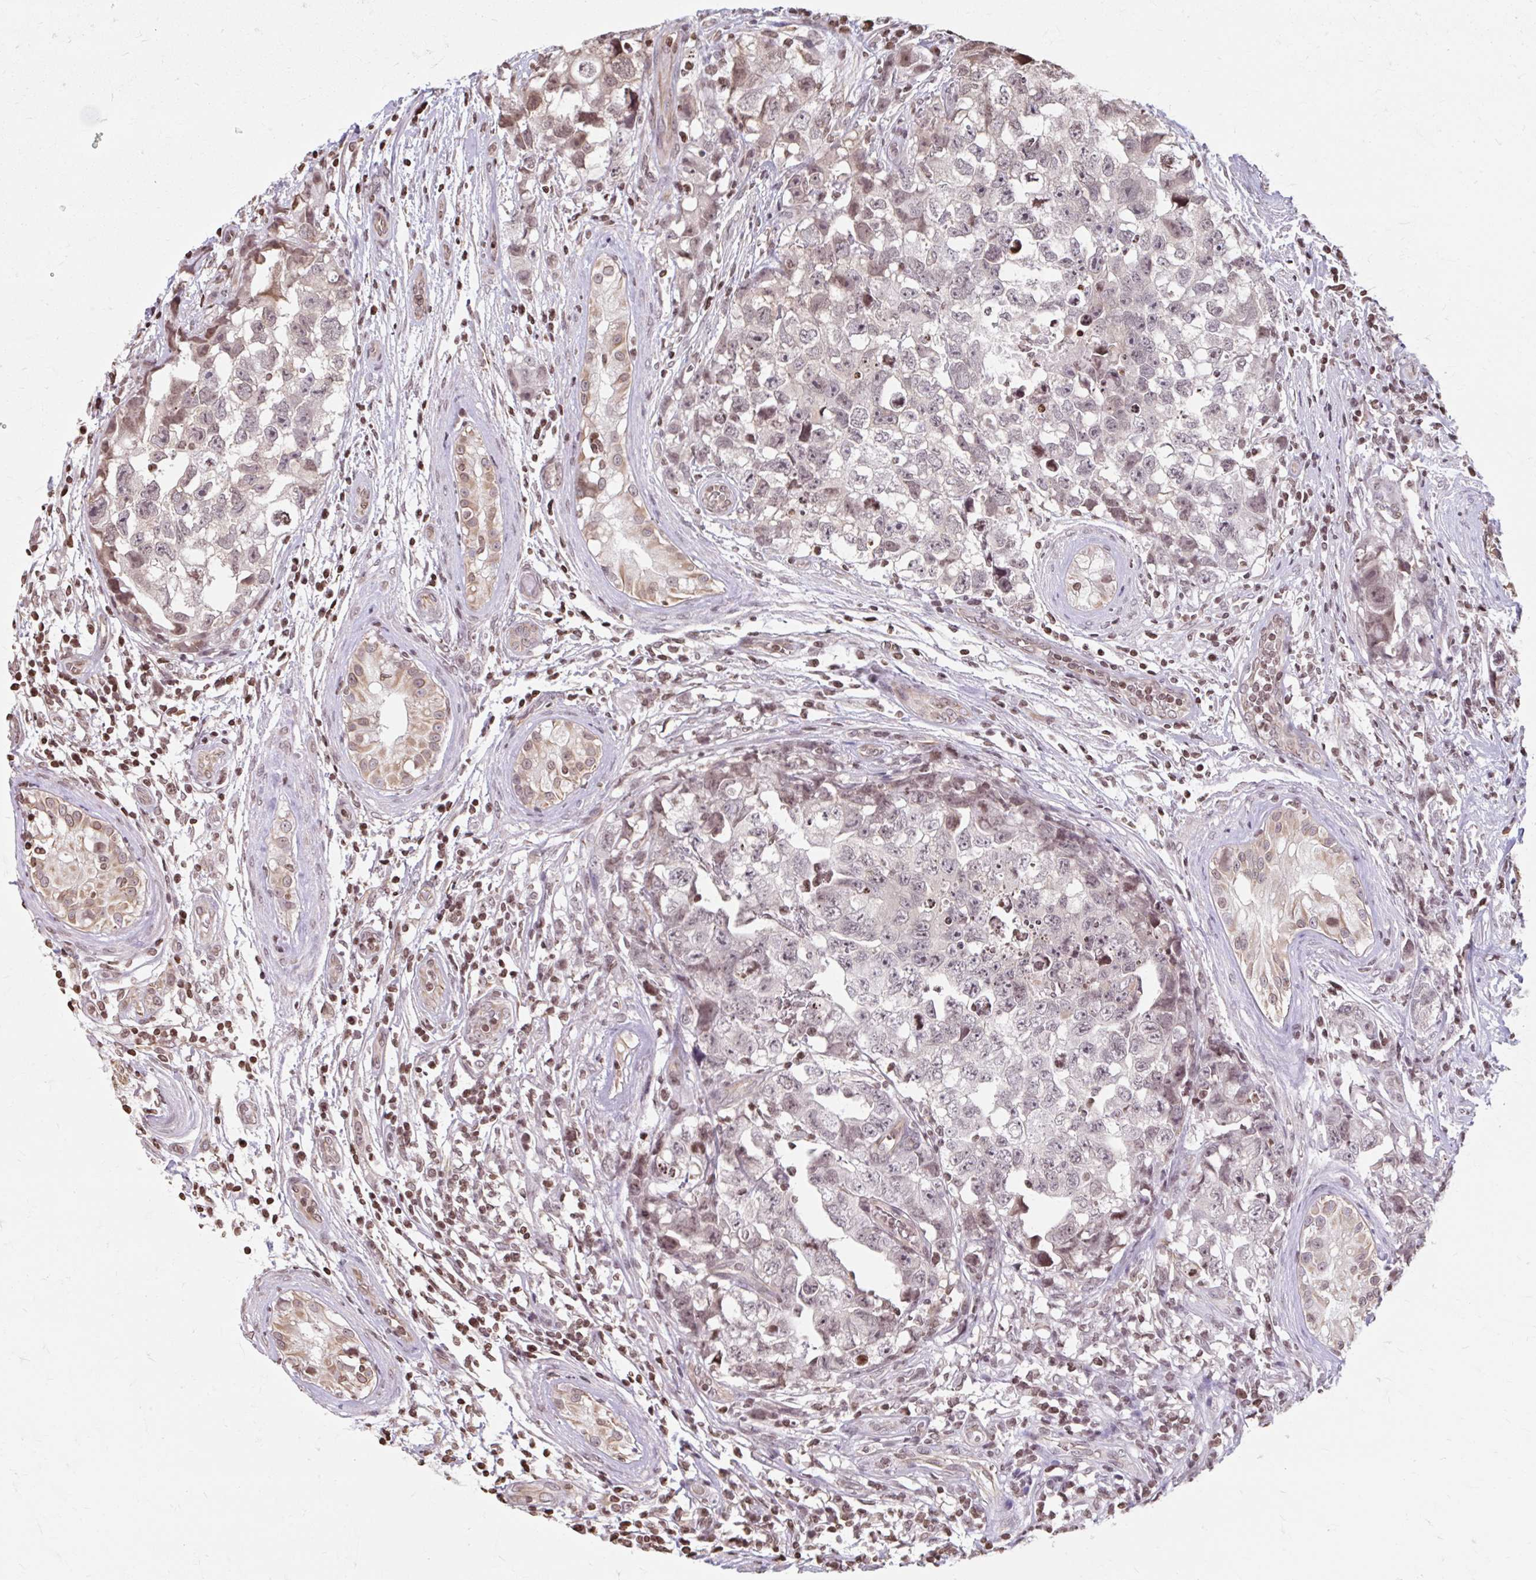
{"staining": {"intensity": "moderate", "quantity": "<25%", "location": "nuclear"}, "tissue": "testis cancer", "cell_type": "Tumor cells", "image_type": "cancer", "snomed": [{"axis": "morphology", "description": "Carcinoma, Embryonal, NOS"}, {"axis": "topography", "description": "Testis"}], "caption": "Protein staining of testis cancer (embryonal carcinoma) tissue reveals moderate nuclear positivity in about <25% of tumor cells.", "gene": "ORC3", "patient": {"sex": "male", "age": 22}}